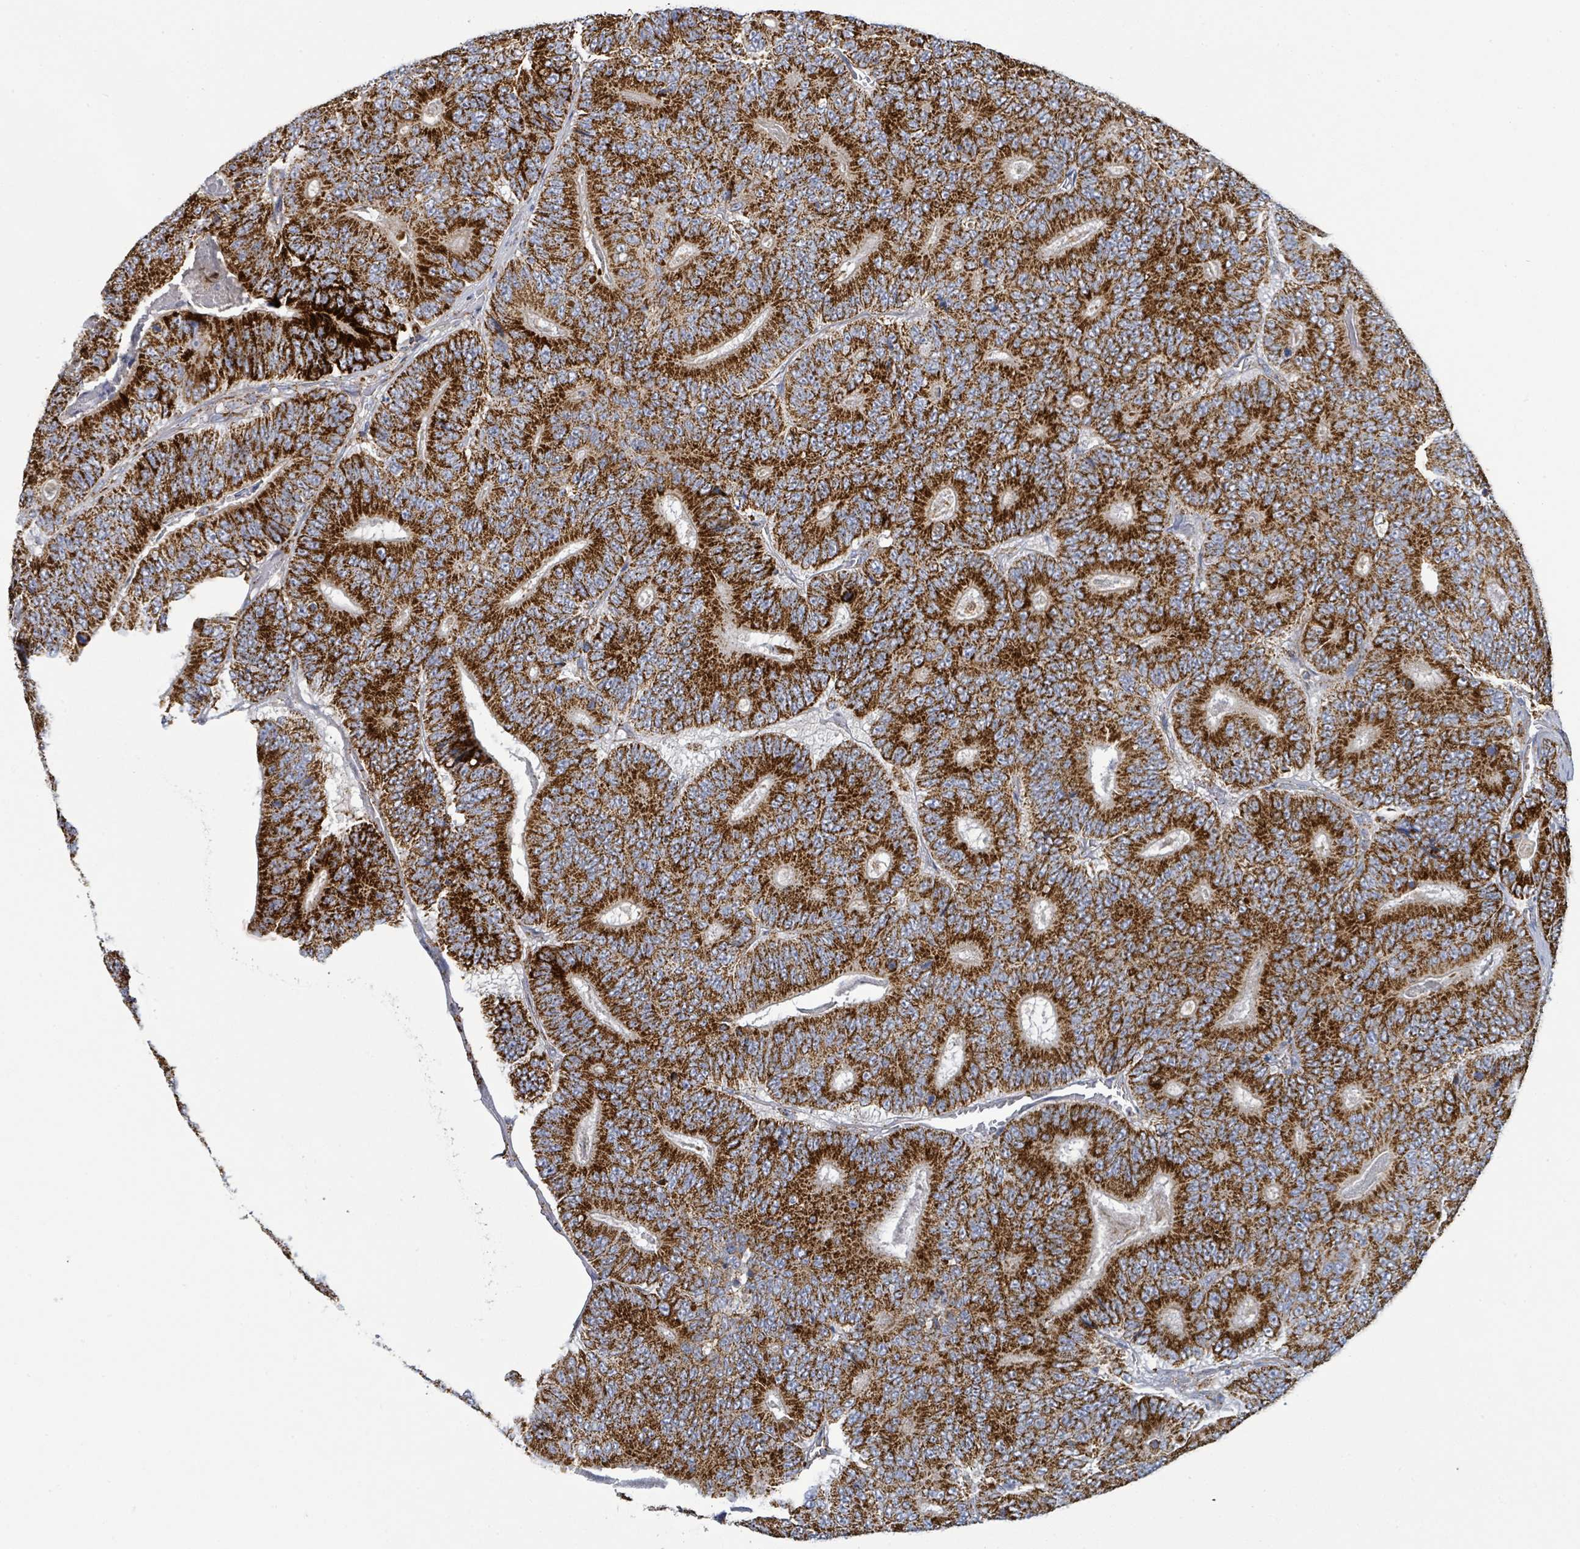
{"staining": {"intensity": "strong", "quantity": ">75%", "location": "cytoplasmic/membranous"}, "tissue": "colorectal cancer", "cell_type": "Tumor cells", "image_type": "cancer", "snomed": [{"axis": "morphology", "description": "Adenocarcinoma, NOS"}, {"axis": "topography", "description": "Colon"}], "caption": "Immunohistochemical staining of human colorectal cancer exhibits high levels of strong cytoplasmic/membranous staining in approximately >75% of tumor cells. Immunohistochemistry (ihc) stains the protein in brown and the nuclei are stained blue.", "gene": "SUCLG2", "patient": {"sex": "male", "age": 83}}